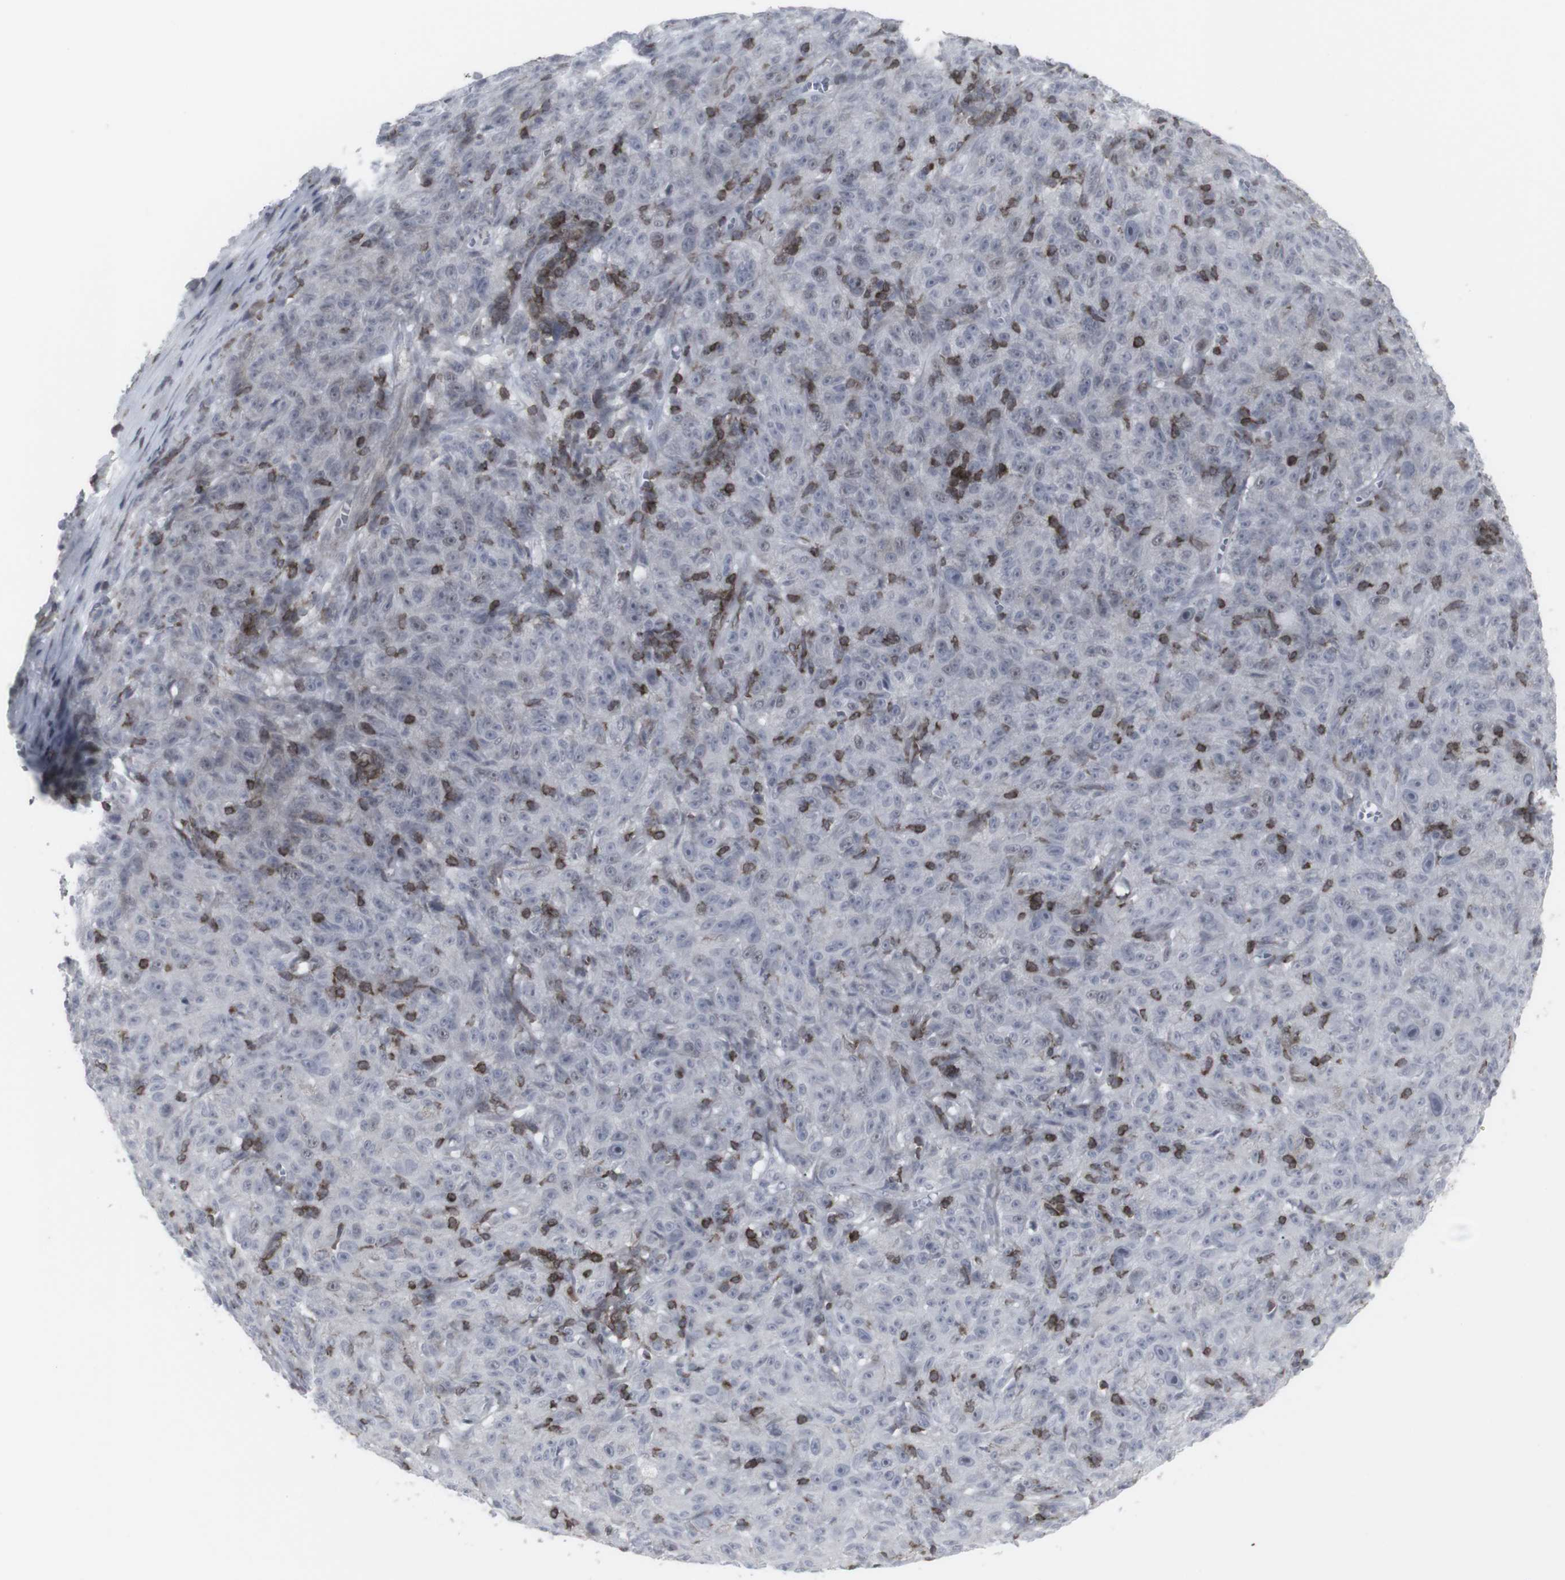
{"staining": {"intensity": "negative", "quantity": "none", "location": "none"}, "tissue": "melanoma", "cell_type": "Tumor cells", "image_type": "cancer", "snomed": [{"axis": "morphology", "description": "Malignant melanoma, NOS"}, {"axis": "topography", "description": "Skin"}], "caption": "Protein analysis of malignant melanoma displays no significant positivity in tumor cells.", "gene": "APOBEC2", "patient": {"sex": "female", "age": 82}}